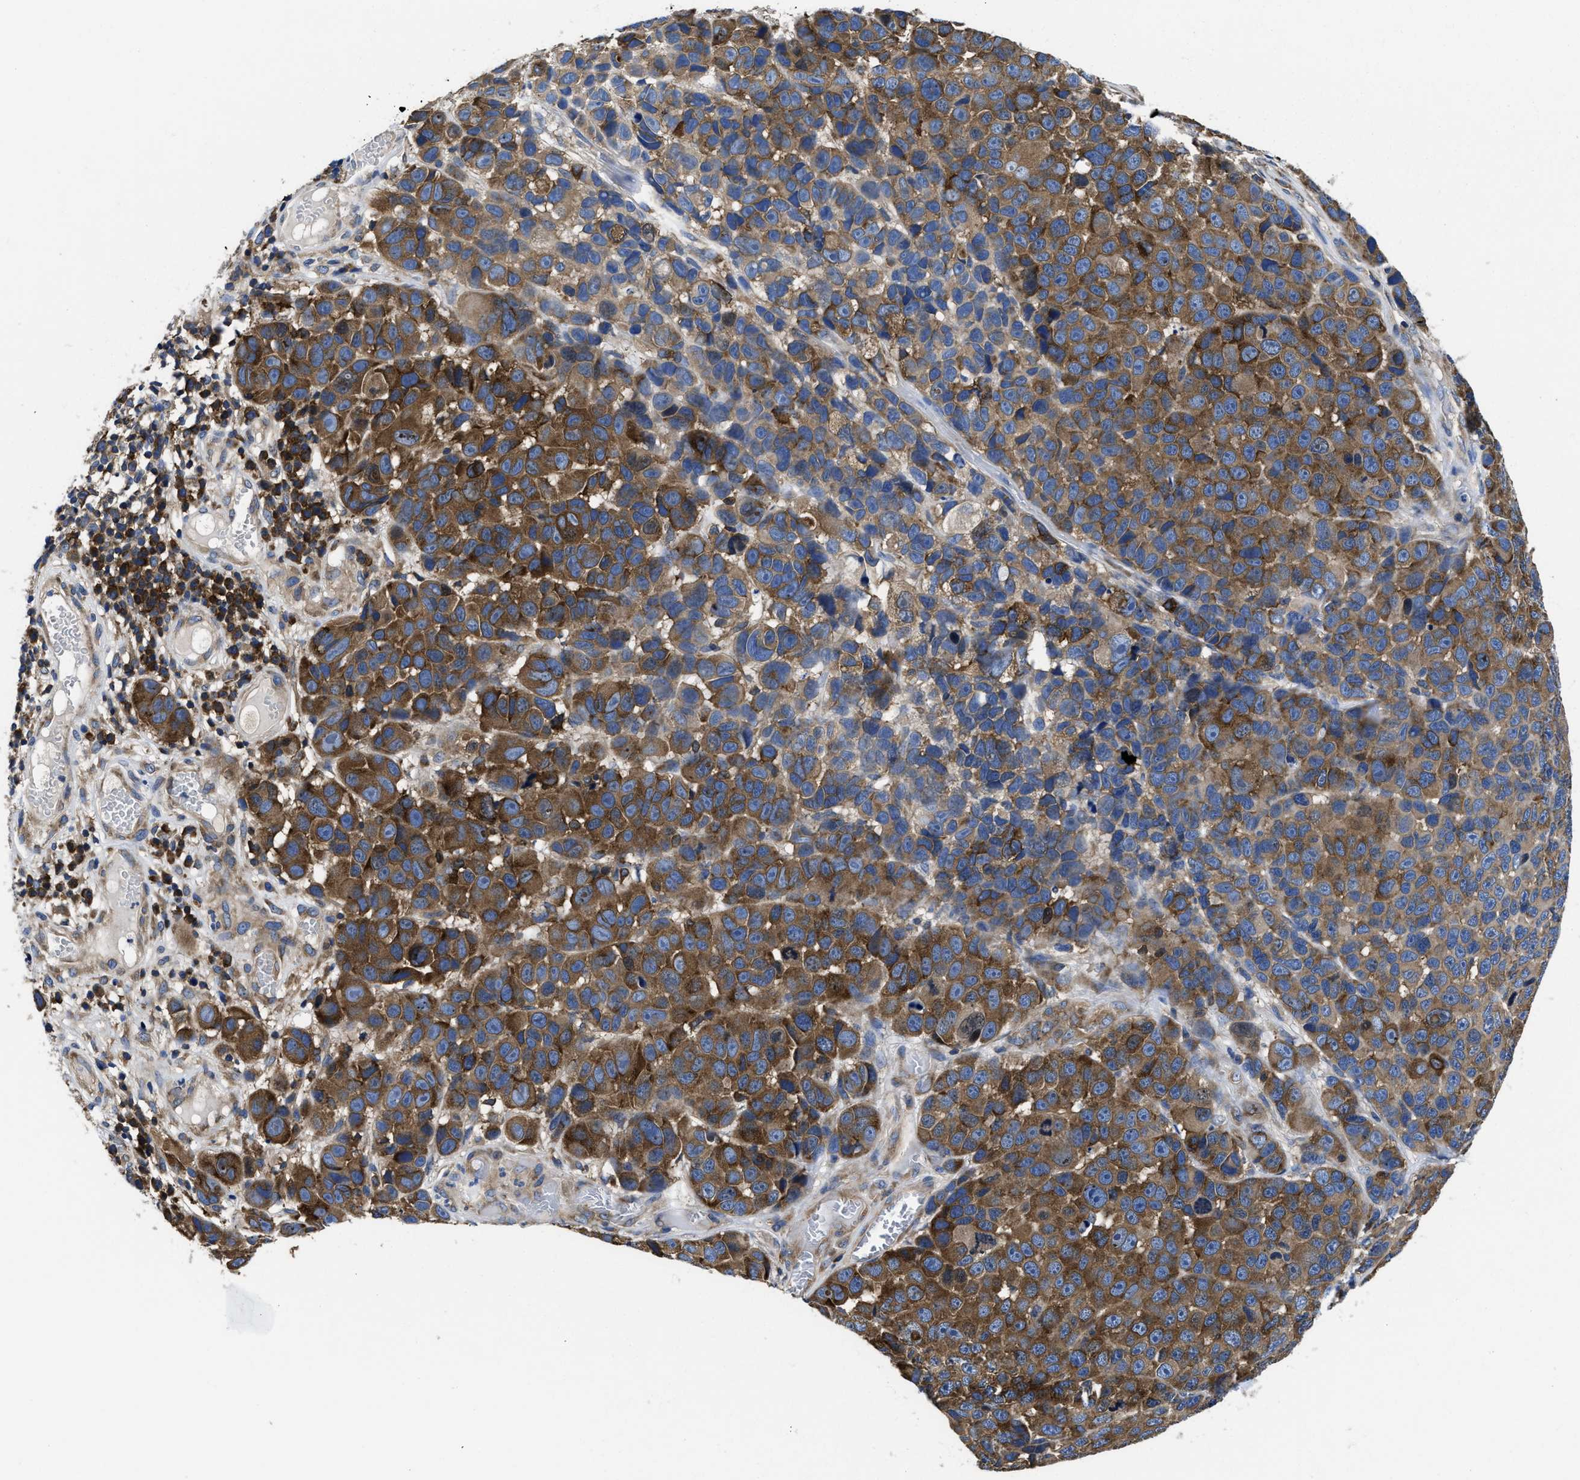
{"staining": {"intensity": "strong", "quantity": ">75%", "location": "cytoplasmic/membranous"}, "tissue": "melanoma", "cell_type": "Tumor cells", "image_type": "cancer", "snomed": [{"axis": "morphology", "description": "Malignant melanoma, NOS"}, {"axis": "topography", "description": "Skin"}], "caption": "Approximately >75% of tumor cells in melanoma reveal strong cytoplasmic/membranous protein positivity as visualized by brown immunohistochemical staining.", "gene": "YARS1", "patient": {"sex": "male", "age": 53}}